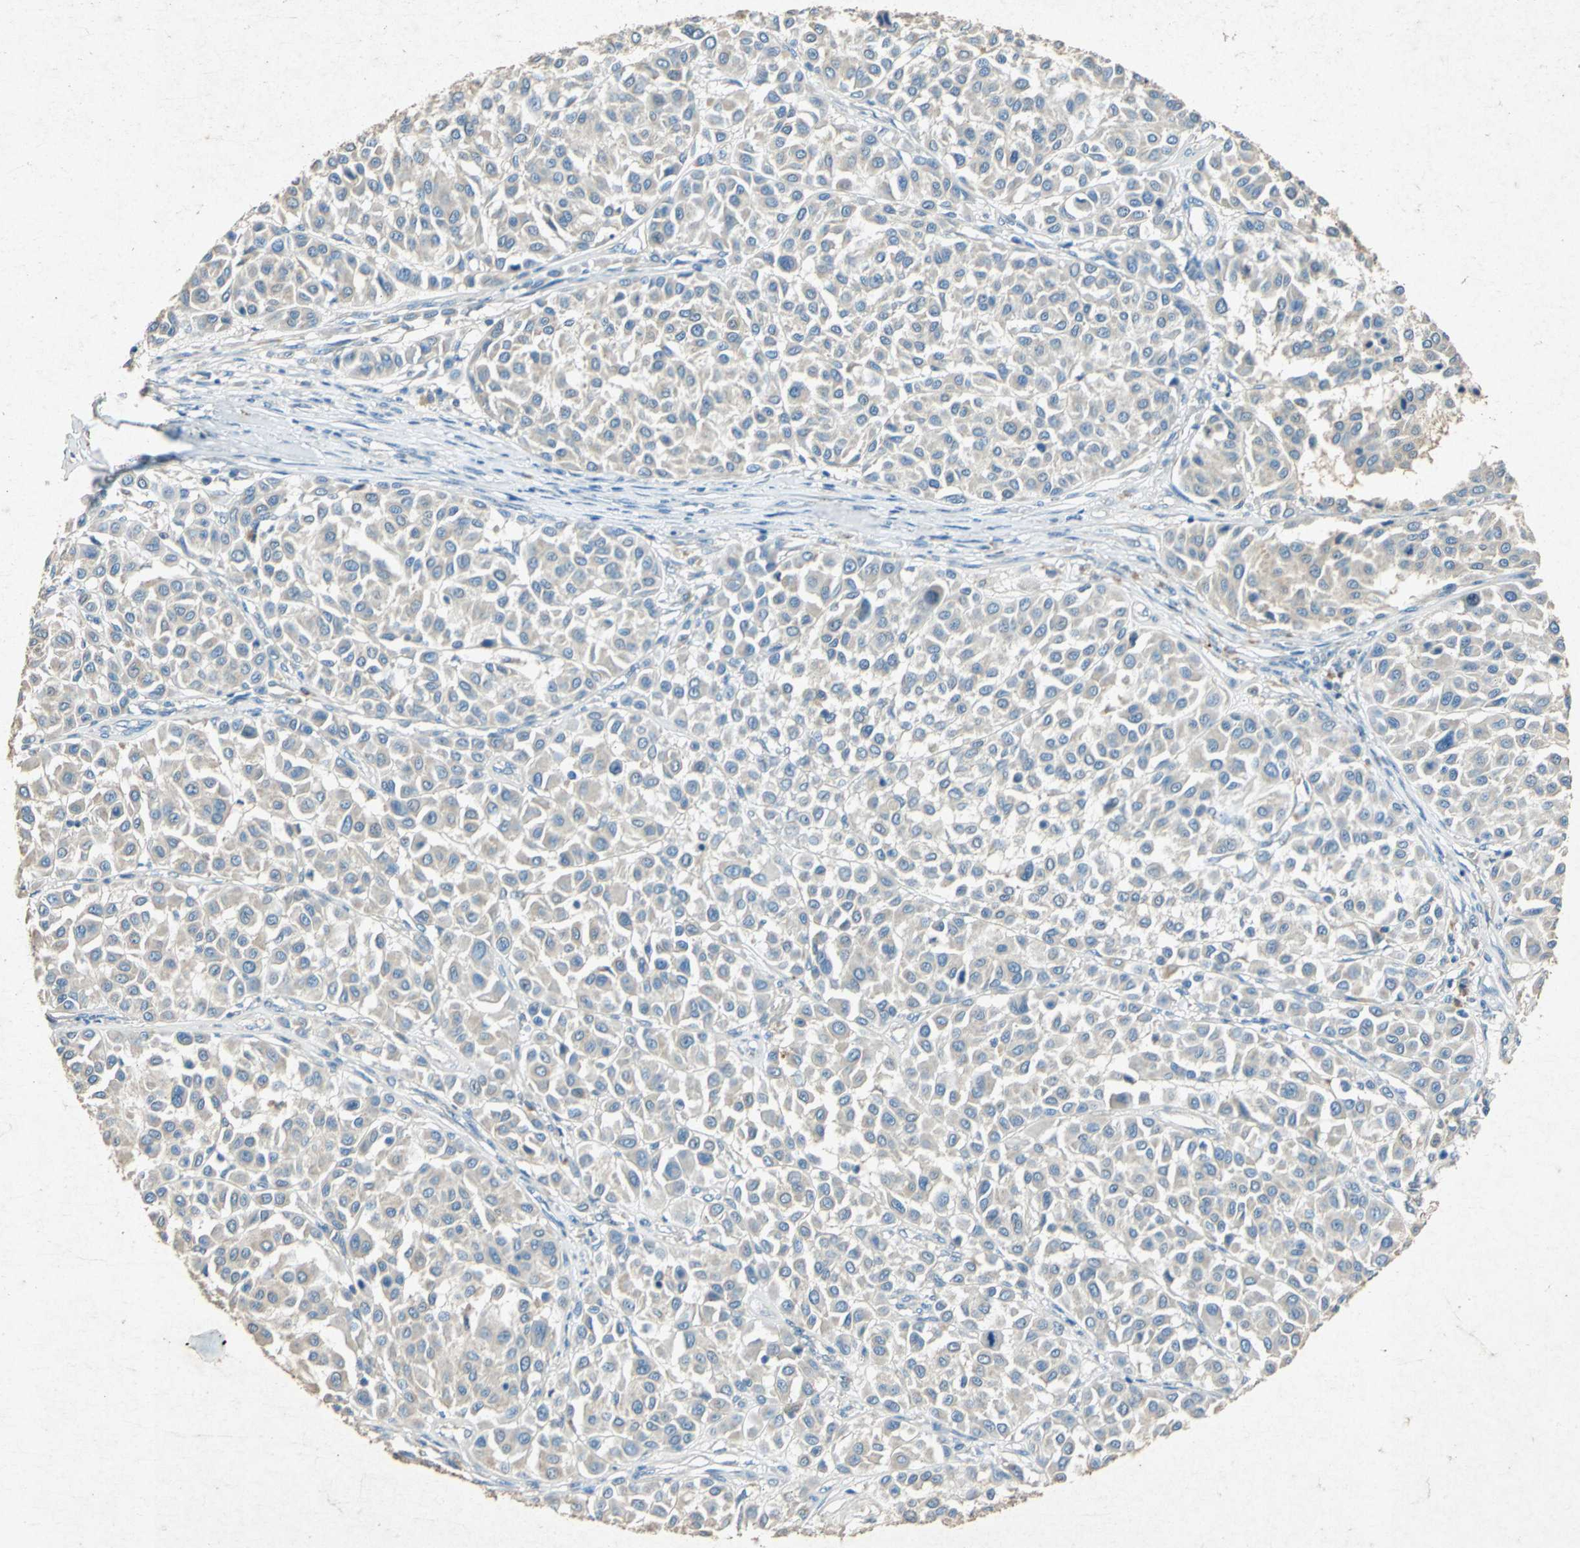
{"staining": {"intensity": "weak", "quantity": ">75%", "location": "cytoplasmic/membranous"}, "tissue": "melanoma", "cell_type": "Tumor cells", "image_type": "cancer", "snomed": [{"axis": "morphology", "description": "Malignant melanoma, Metastatic site"}, {"axis": "topography", "description": "Soft tissue"}], "caption": "Immunohistochemistry (IHC) (DAB) staining of melanoma demonstrates weak cytoplasmic/membranous protein expression in about >75% of tumor cells.", "gene": "ADAMTS5", "patient": {"sex": "male", "age": 41}}